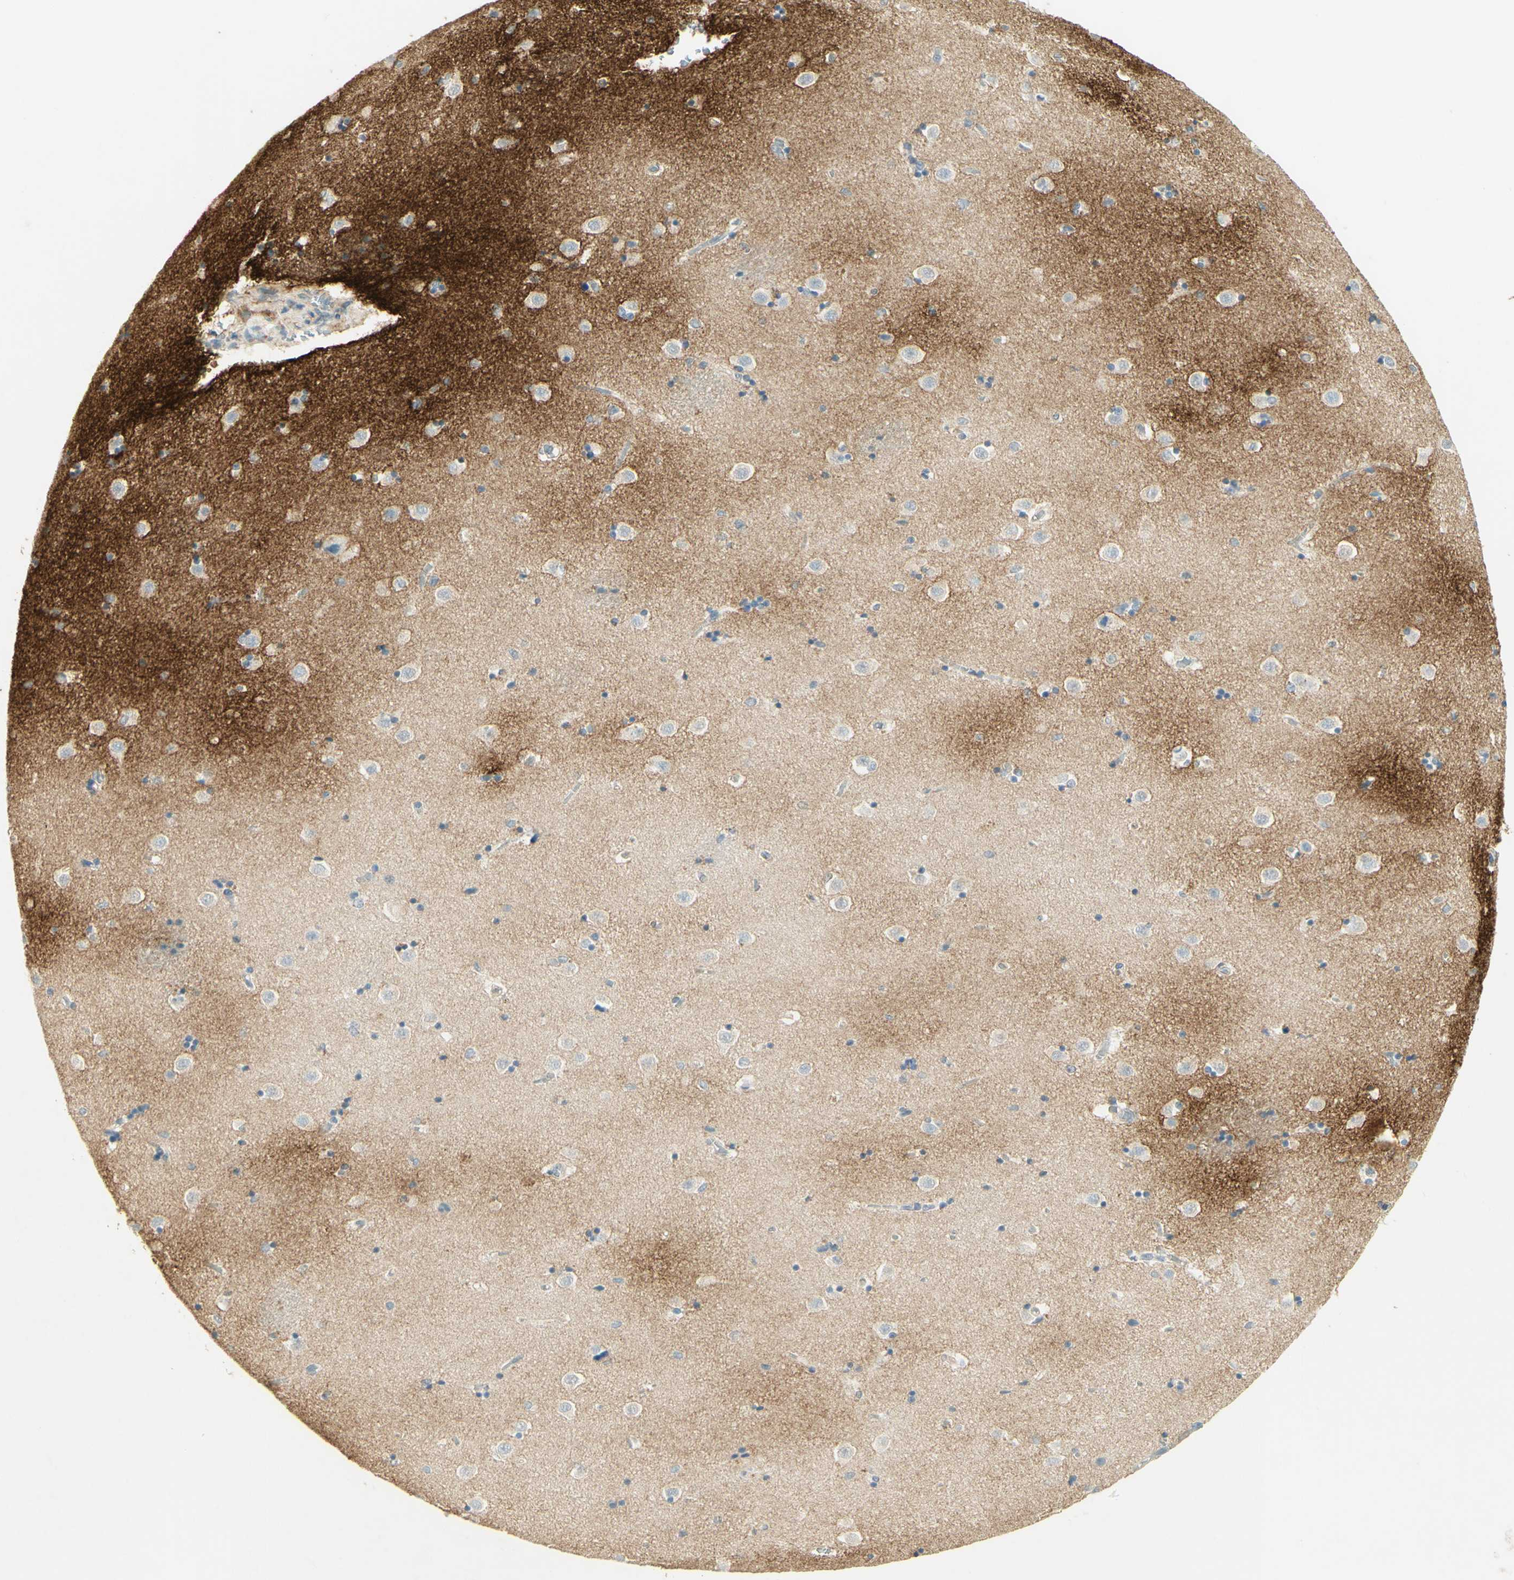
{"staining": {"intensity": "negative", "quantity": "none", "location": "none"}, "tissue": "caudate", "cell_type": "Glial cells", "image_type": "normal", "snomed": [{"axis": "morphology", "description": "Normal tissue, NOS"}, {"axis": "topography", "description": "Lateral ventricle wall"}], "caption": "Immunohistochemistry of benign human caudate displays no positivity in glial cells.", "gene": "TNN", "patient": {"sex": "female", "age": 54}}